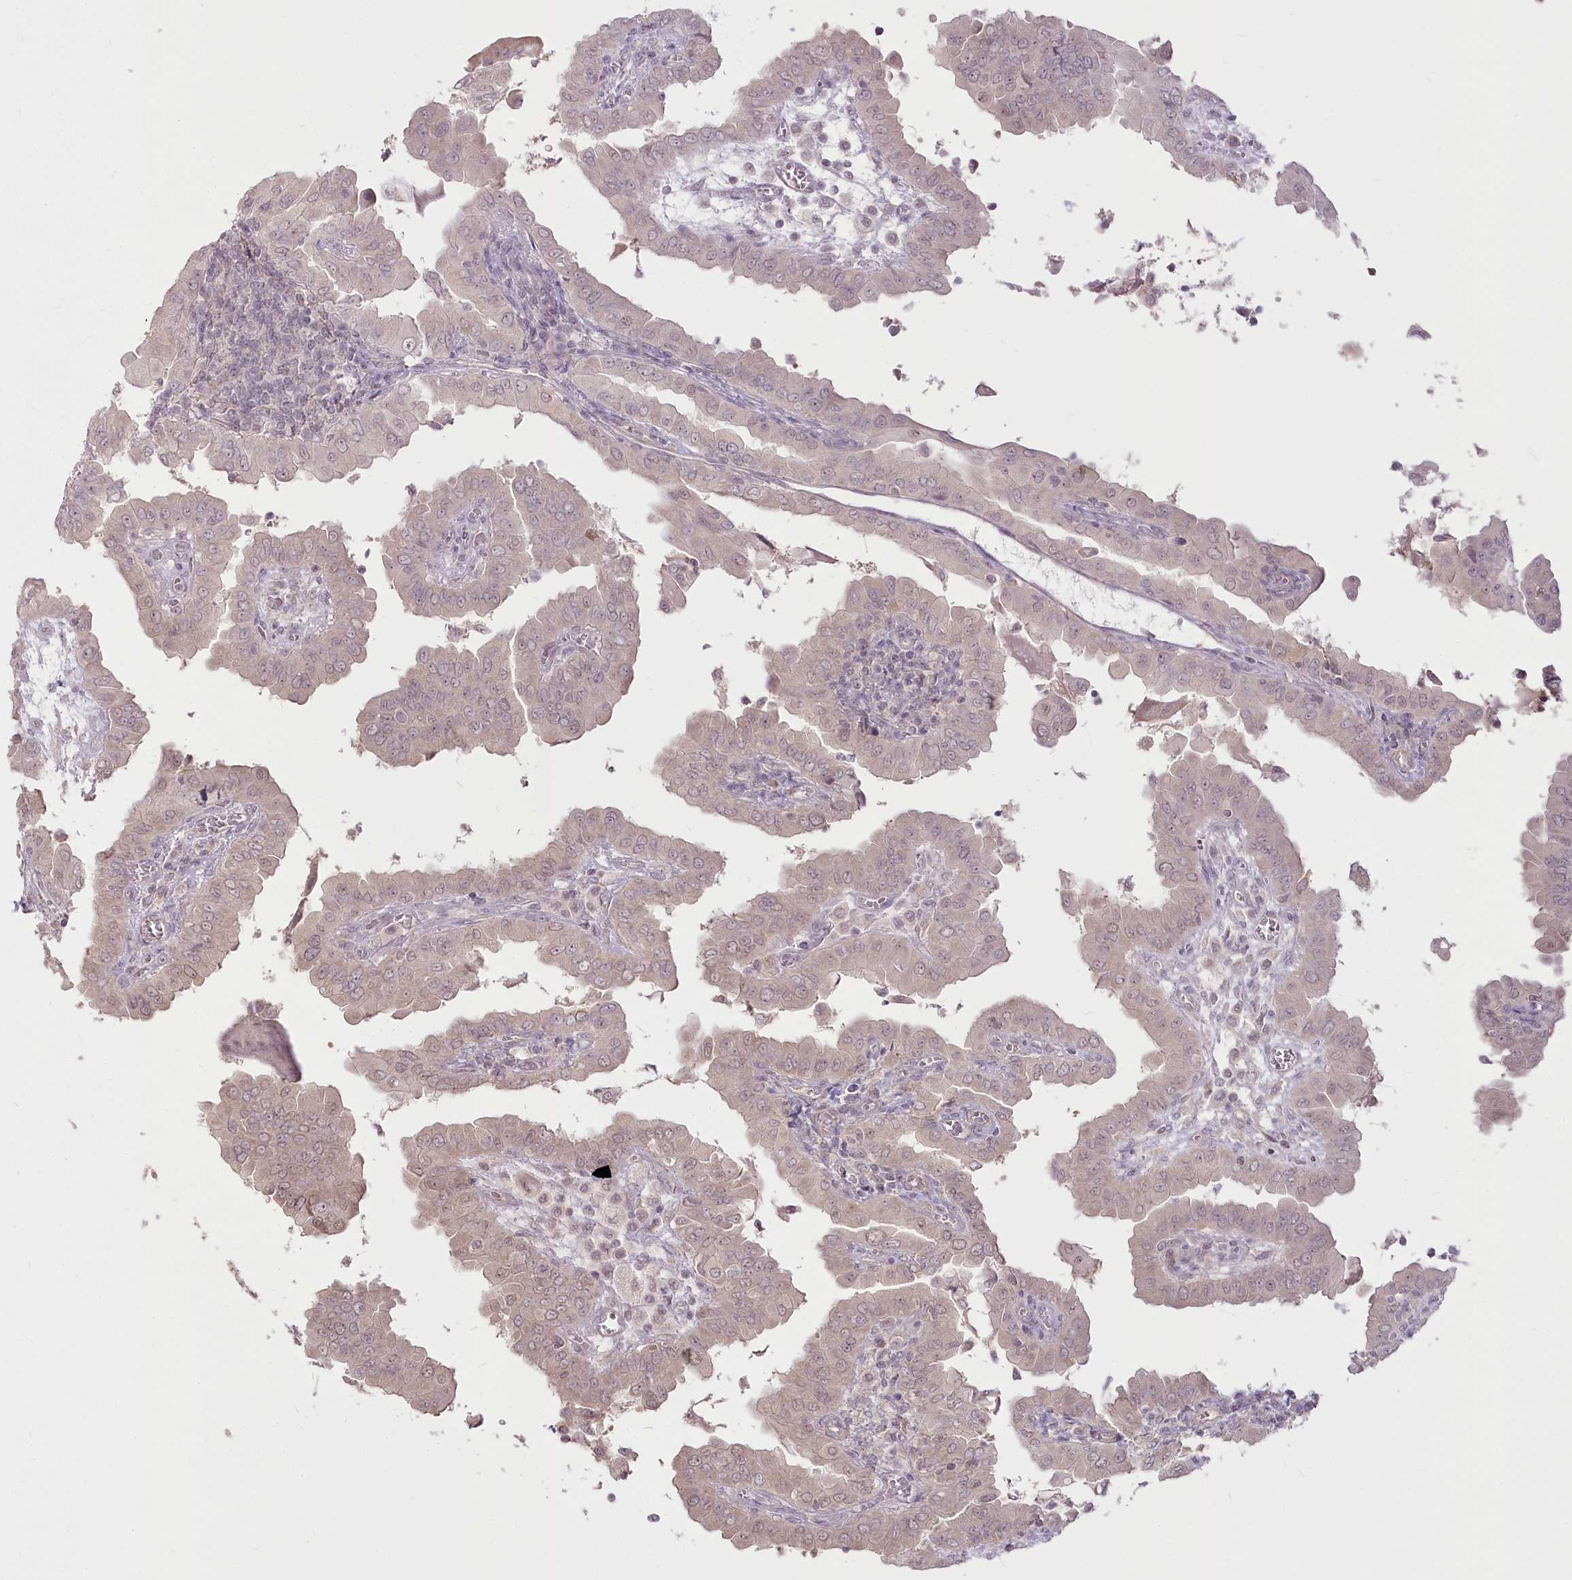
{"staining": {"intensity": "weak", "quantity": "25%-75%", "location": "cytoplasmic/membranous,nuclear"}, "tissue": "thyroid cancer", "cell_type": "Tumor cells", "image_type": "cancer", "snomed": [{"axis": "morphology", "description": "Papillary adenocarcinoma, NOS"}, {"axis": "topography", "description": "Thyroid gland"}], "caption": "Papillary adenocarcinoma (thyroid) tissue displays weak cytoplasmic/membranous and nuclear expression in approximately 25%-75% of tumor cells", "gene": "R3HDM2", "patient": {"sex": "male", "age": 33}}